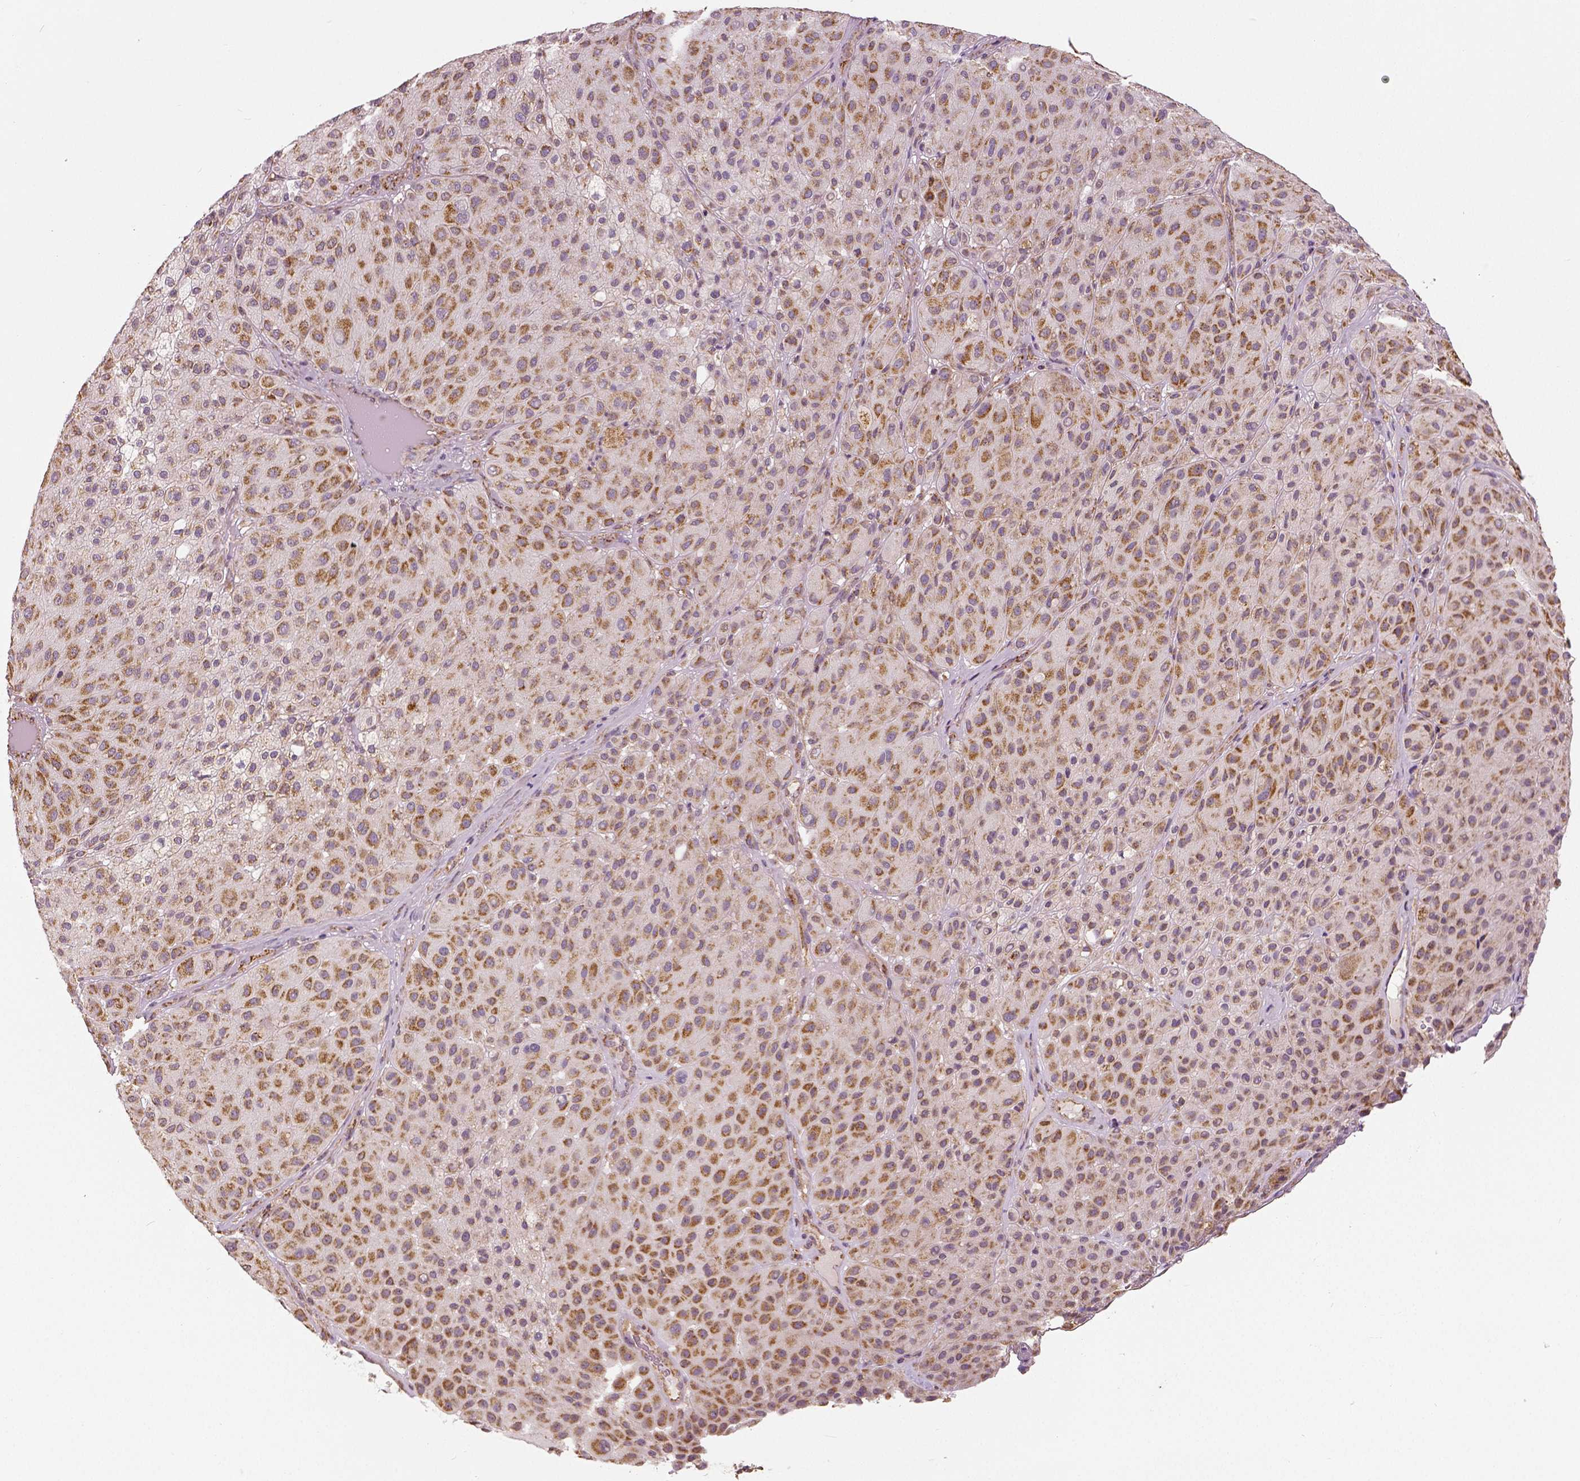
{"staining": {"intensity": "moderate", "quantity": ">75%", "location": "cytoplasmic/membranous"}, "tissue": "melanoma", "cell_type": "Tumor cells", "image_type": "cancer", "snomed": [{"axis": "morphology", "description": "Malignant melanoma, Metastatic site"}, {"axis": "topography", "description": "Smooth muscle"}], "caption": "Melanoma stained for a protein reveals moderate cytoplasmic/membranous positivity in tumor cells.", "gene": "PGAM5", "patient": {"sex": "male", "age": 41}}